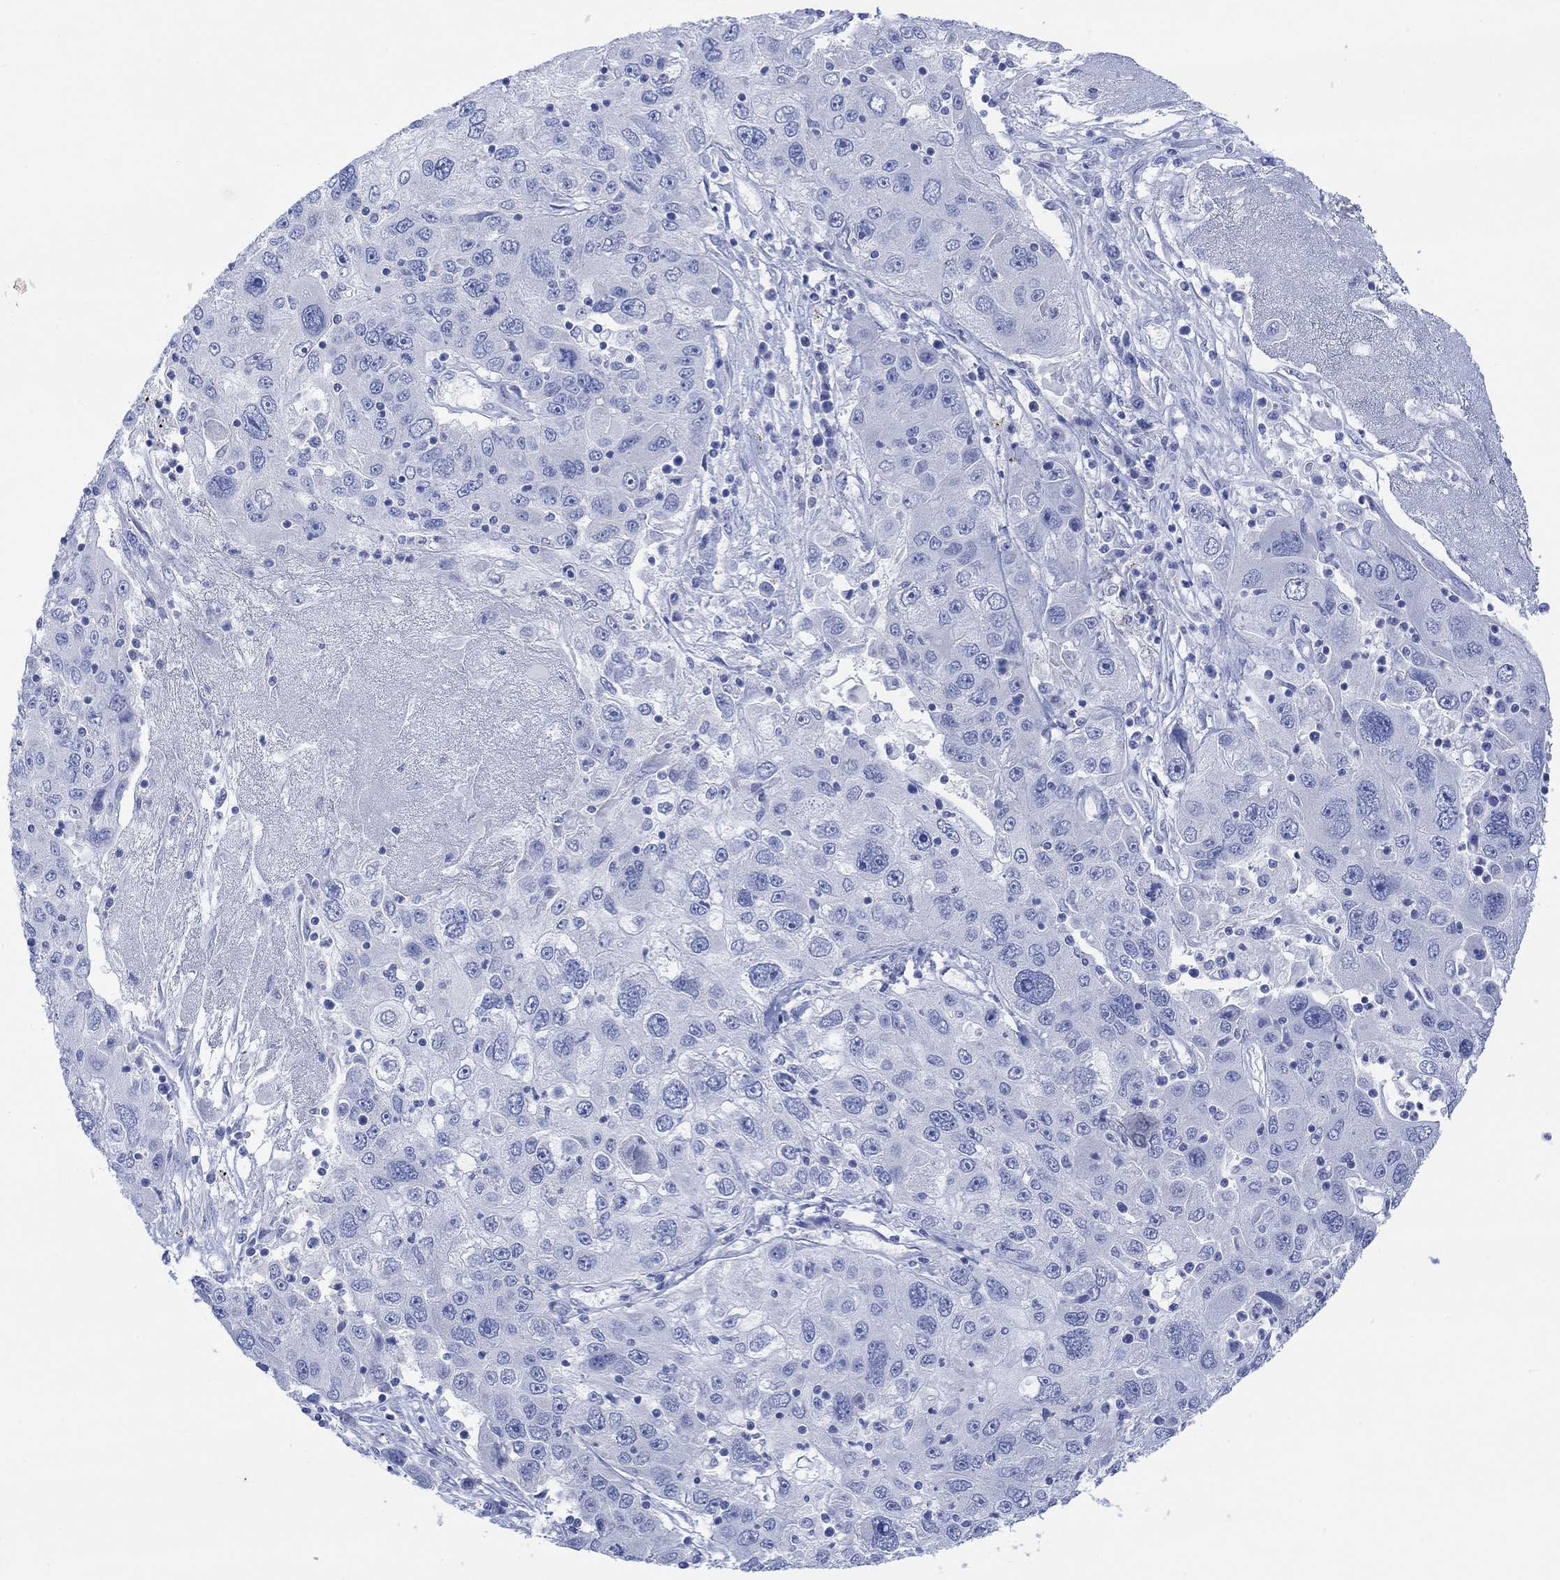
{"staining": {"intensity": "negative", "quantity": "none", "location": "none"}, "tissue": "stomach cancer", "cell_type": "Tumor cells", "image_type": "cancer", "snomed": [{"axis": "morphology", "description": "Adenocarcinoma, NOS"}, {"axis": "topography", "description": "Stomach"}], "caption": "DAB immunohistochemical staining of stomach cancer demonstrates no significant staining in tumor cells. (DAB immunohistochemistry with hematoxylin counter stain).", "gene": "CALCA", "patient": {"sex": "male", "age": 56}}